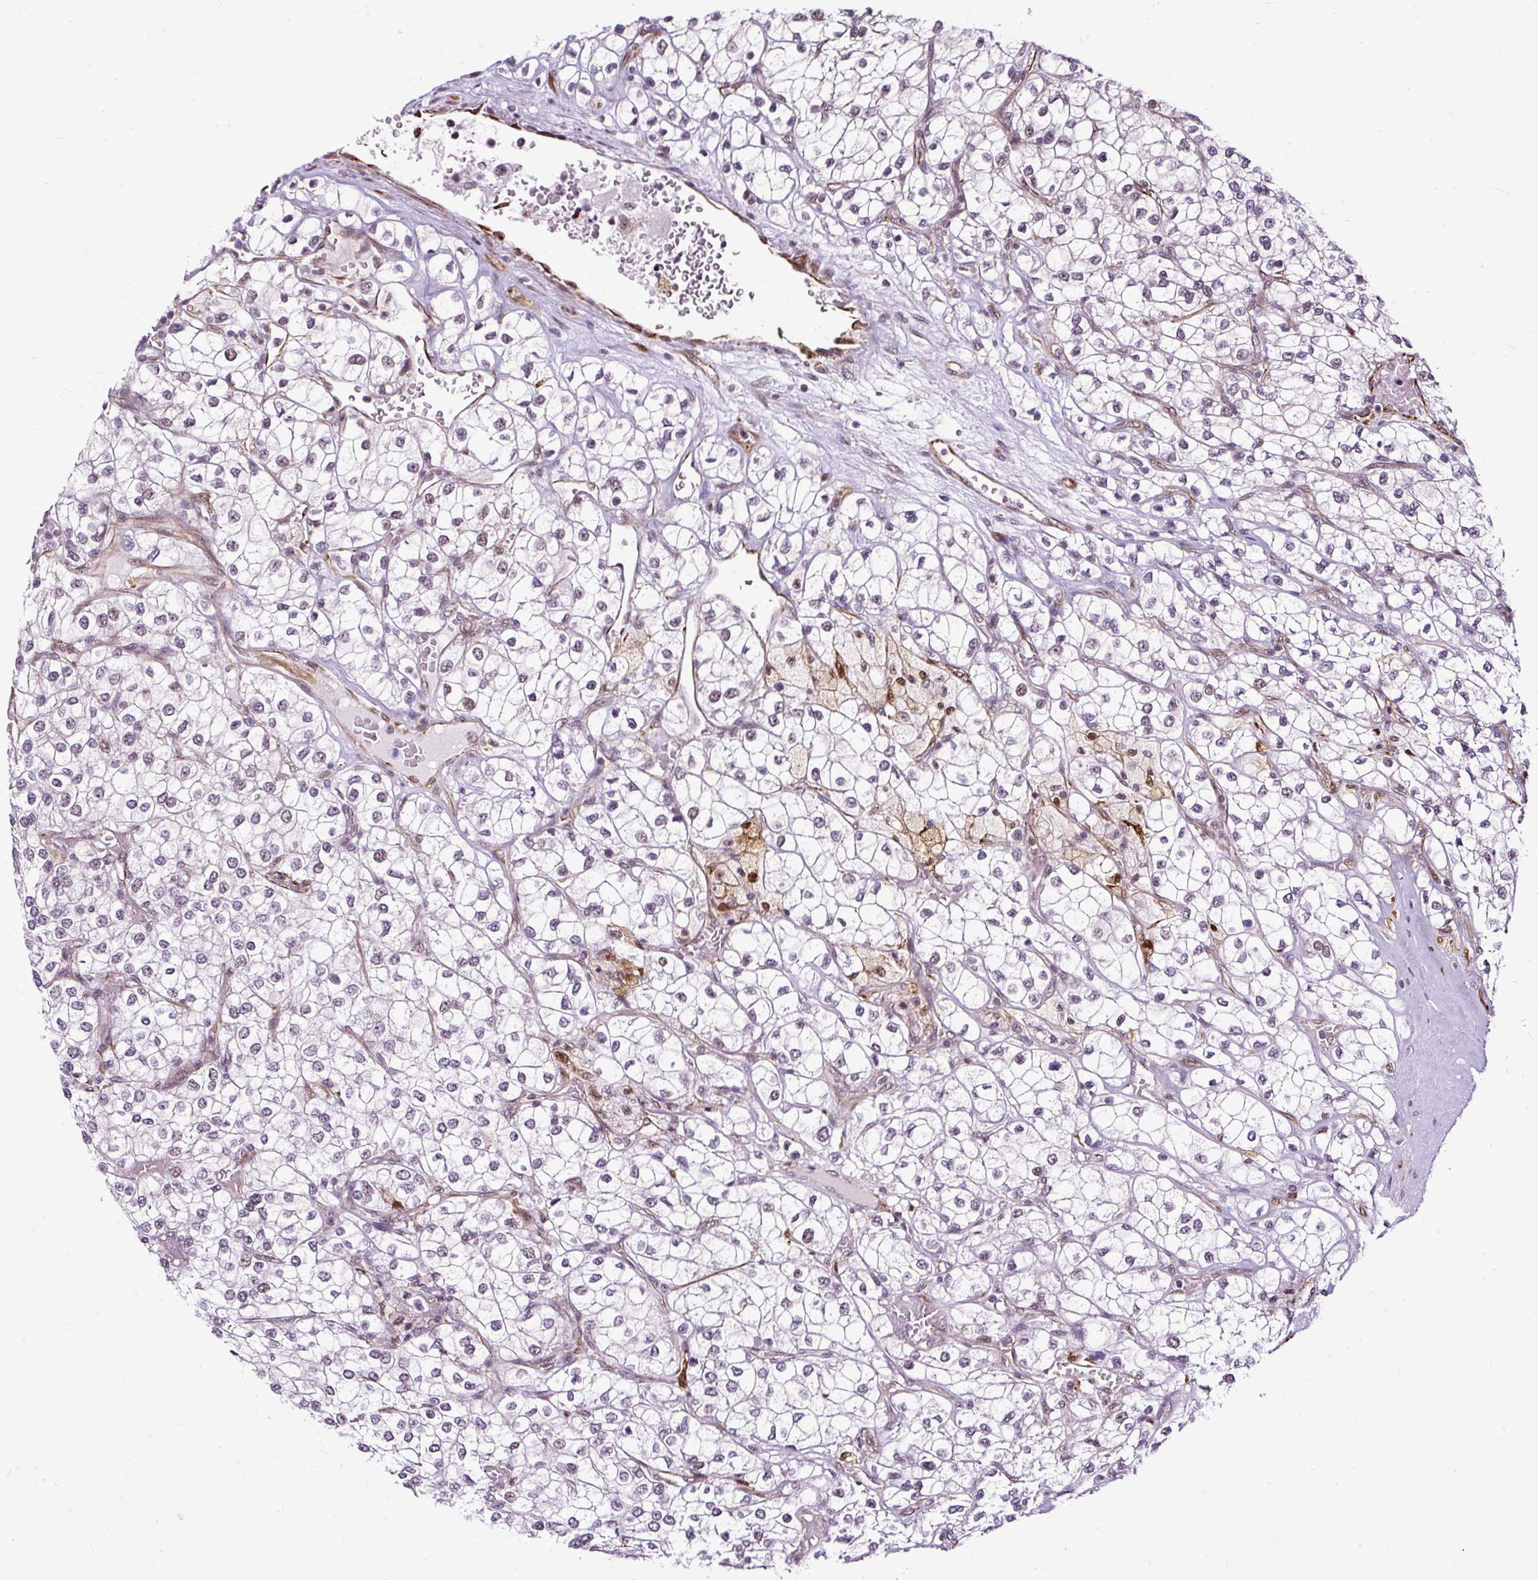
{"staining": {"intensity": "moderate", "quantity": "<25%", "location": "cytoplasmic/membranous,nuclear"}, "tissue": "renal cancer", "cell_type": "Tumor cells", "image_type": "cancer", "snomed": [{"axis": "morphology", "description": "Adenocarcinoma, NOS"}, {"axis": "topography", "description": "Kidney"}], "caption": "The micrograph exhibits immunohistochemical staining of renal adenocarcinoma. There is moderate cytoplasmic/membranous and nuclear staining is present in about <25% of tumor cells. (DAB (3,3'-diaminobenzidine) IHC with brightfield microscopy, high magnification).", "gene": "LUC7L2", "patient": {"sex": "male", "age": 80}}